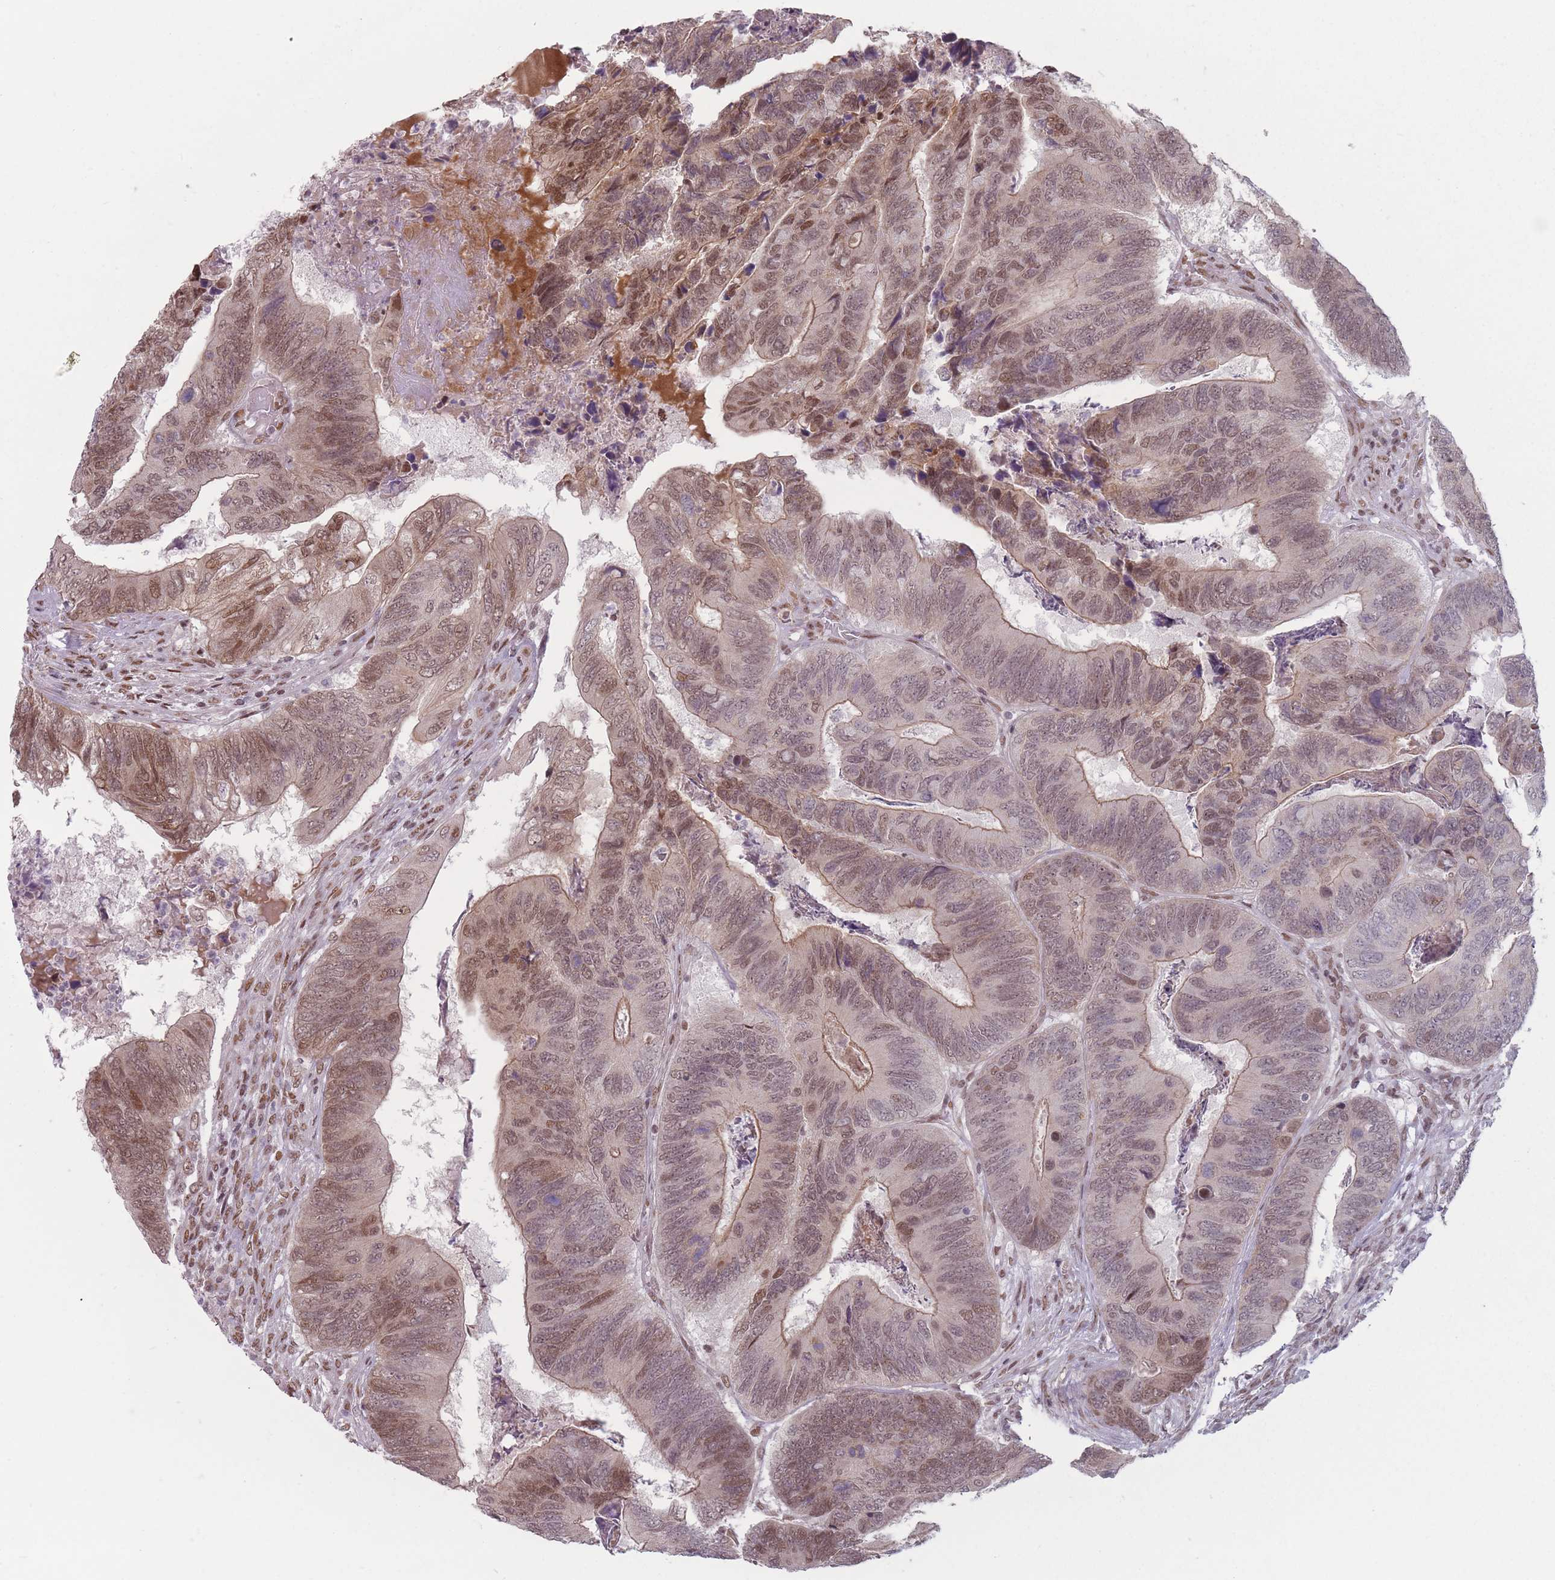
{"staining": {"intensity": "moderate", "quantity": ">75%", "location": "cytoplasmic/membranous,nuclear"}, "tissue": "colorectal cancer", "cell_type": "Tumor cells", "image_type": "cancer", "snomed": [{"axis": "morphology", "description": "Adenocarcinoma, NOS"}, {"axis": "topography", "description": "Colon"}], "caption": "Tumor cells display moderate cytoplasmic/membranous and nuclear positivity in approximately >75% of cells in adenocarcinoma (colorectal).", "gene": "SH3BGRL2", "patient": {"sex": "female", "age": 67}}